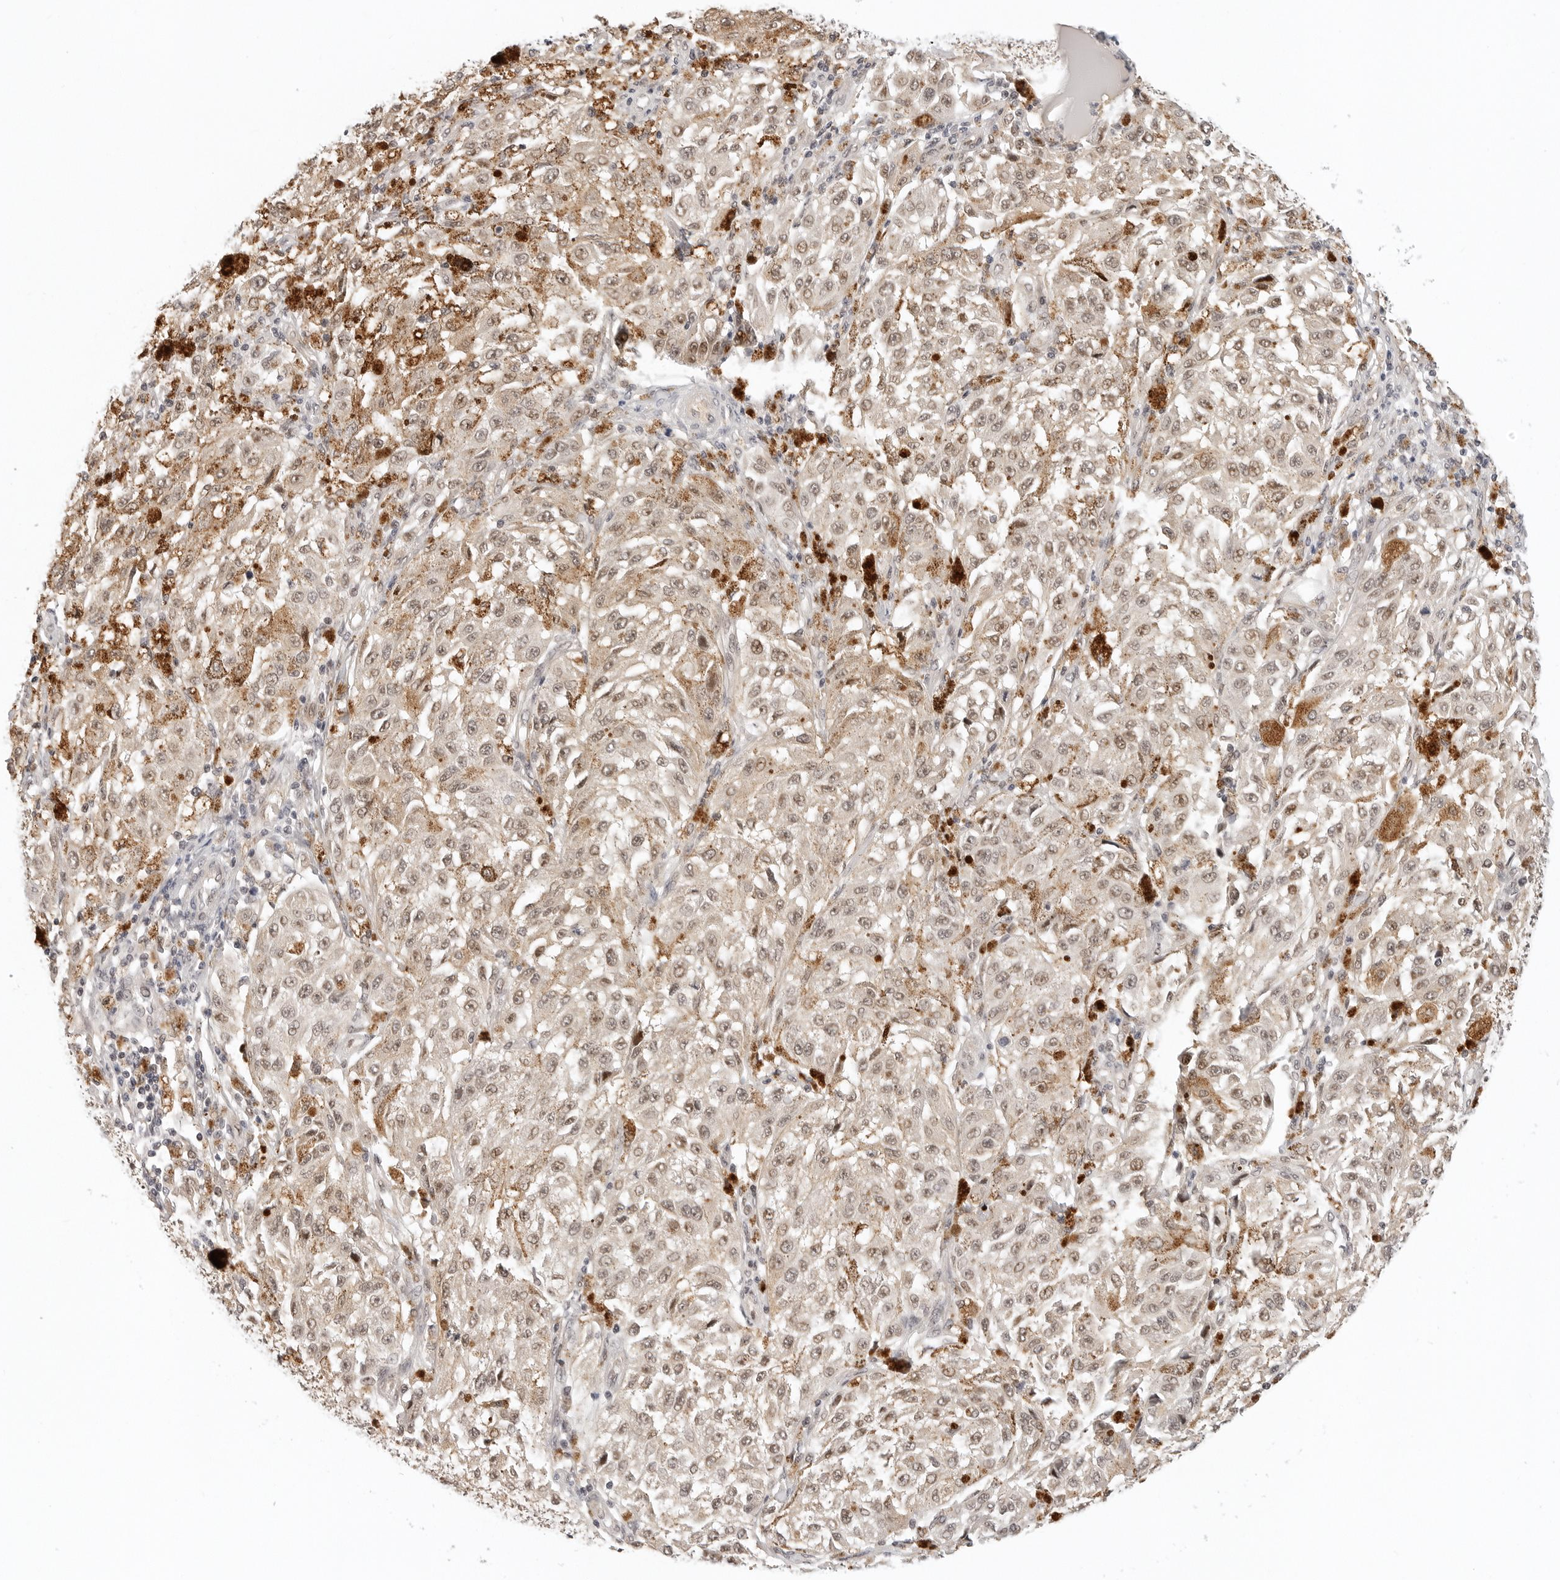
{"staining": {"intensity": "weak", "quantity": ">75%", "location": "cytoplasmic/membranous,nuclear"}, "tissue": "melanoma", "cell_type": "Tumor cells", "image_type": "cancer", "snomed": [{"axis": "morphology", "description": "Malignant melanoma, NOS"}, {"axis": "topography", "description": "Skin"}], "caption": "Immunohistochemical staining of human melanoma demonstrates low levels of weak cytoplasmic/membranous and nuclear protein staining in approximately >75% of tumor cells.", "gene": "TSEN2", "patient": {"sex": "female", "age": 64}}